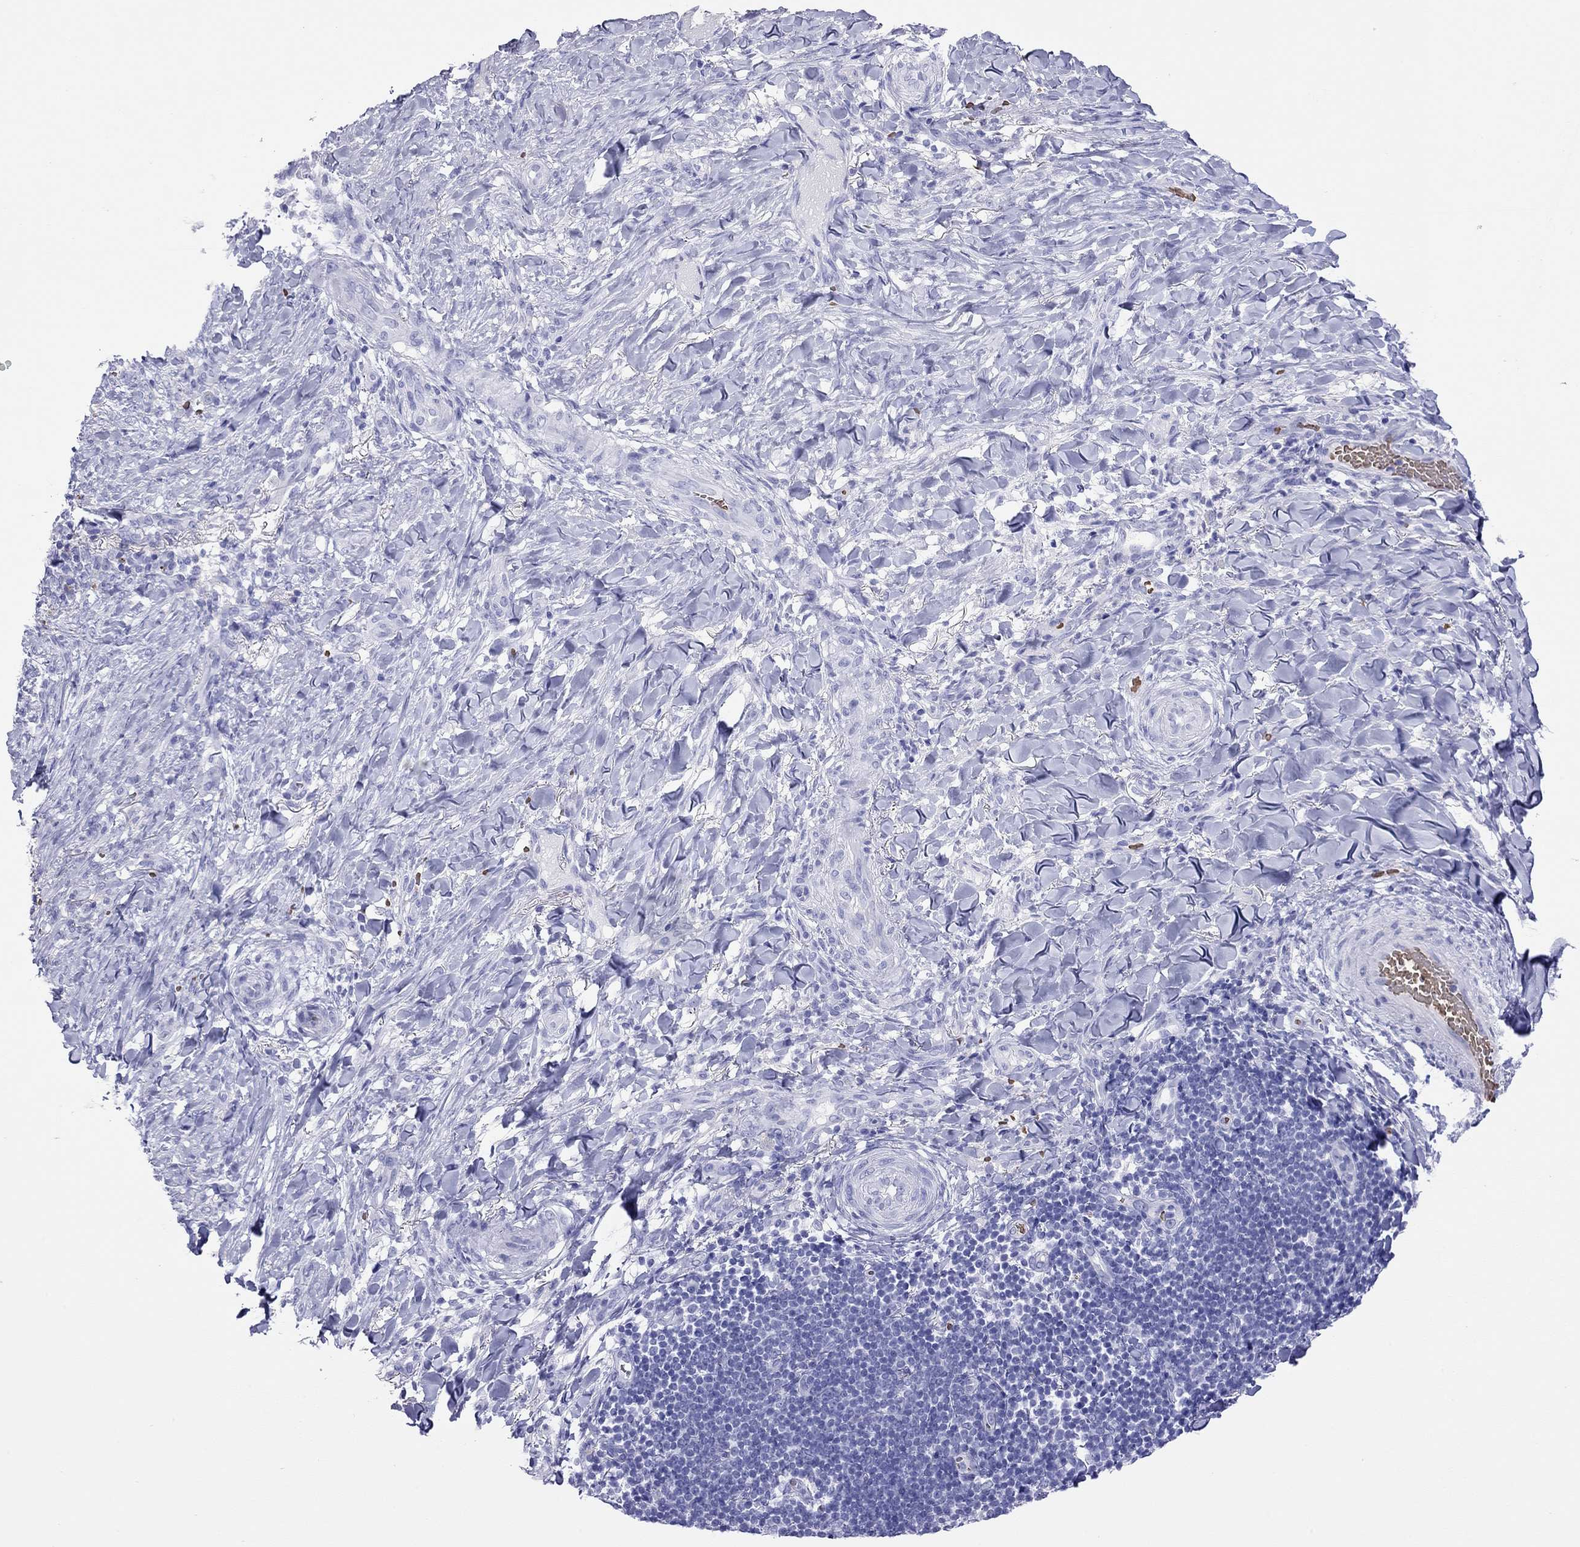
{"staining": {"intensity": "negative", "quantity": "none", "location": "none"}, "tissue": "skin cancer", "cell_type": "Tumor cells", "image_type": "cancer", "snomed": [{"axis": "morphology", "description": "Basal cell carcinoma"}, {"axis": "topography", "description": "Skin"}], "caption": "Immunohistochemistry of human skin cancer demonstrates no staining in tumor cells.", "gene": "PTPRN", "patient": {"sex": "female", "age": 69}}